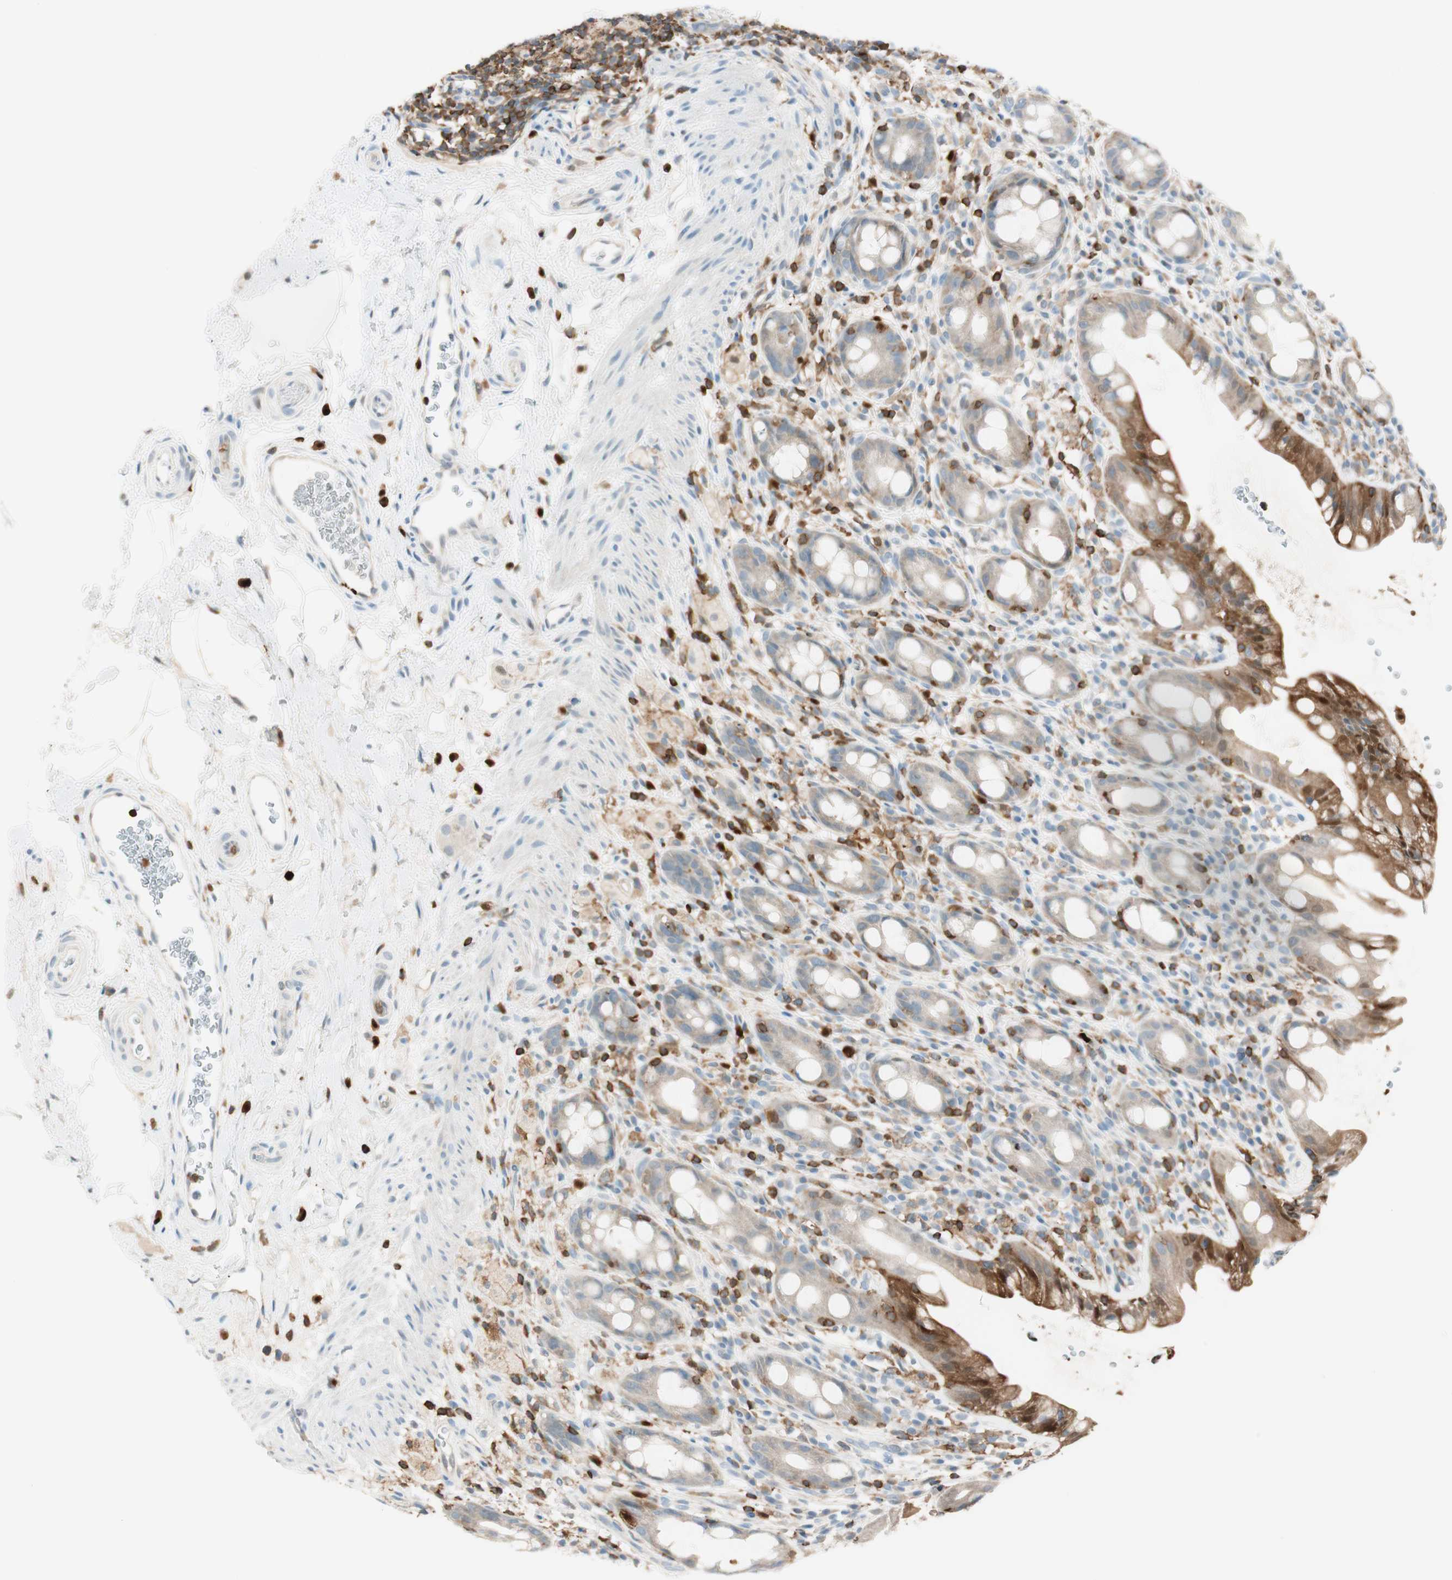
{"staining": {"intensity": "strong", "quantity": "25%-75%", "location": "cytoplasmic/membranous"}, "tissue": "rectum", "cell_type": "Glandular cells", "image_type": "normal", "snomed": [{"axis": "morphology", "description": "Normal tissue, NOS"}, {"axis": "topography", "description": "Rectum"}], "caption": "Protein staining of normal rectum exhibits strong cytoplasmic/membranous staining in about 25%-75% of glandular cells. The staining is performed using DAB (3,3'-diaminobenzidine) brown chromogen to label protein expression. The nuclei are counter-stained blue using hematoxylin.", "gene": "HPGD", "patient": {"sex": "male", "age": 44}}